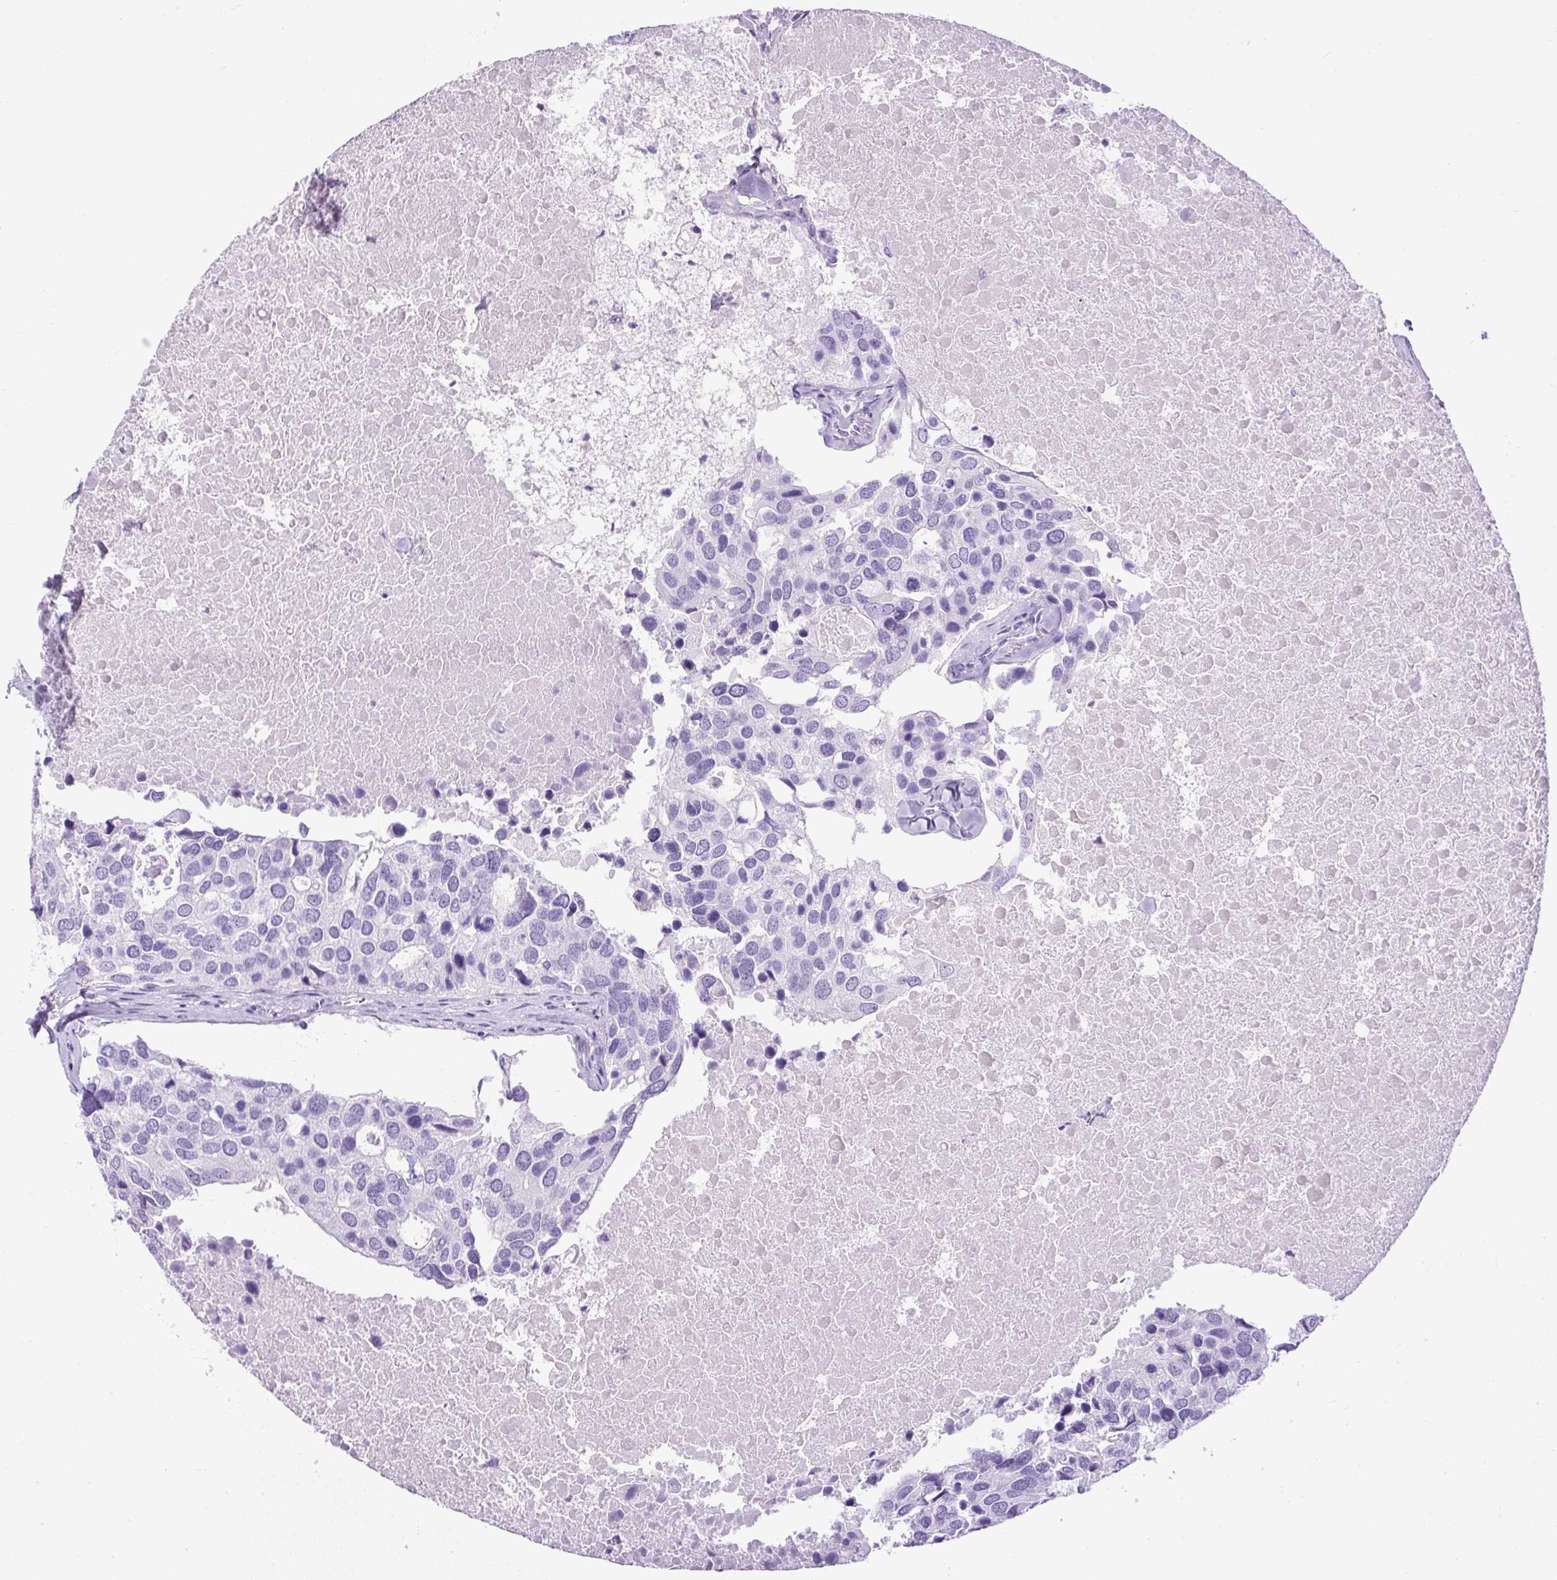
{"staining": {"intensity": "negative", "quantity": "none", "location": "none"}, "tissue": "breast cancer", "cell_type": "Tumor cells", "image_type": "cancer", "snomed": [{"axis": "morphology", "description": "Duct carcinoma"}, {"axis": "topography", "description": "Breast"}], "caption": "Breast cancer stained for a protein using immunohistochemistry reveals no staining tumor cells.", "gene": "UPP1", "patient": {"sex": "female", "age": 83}}